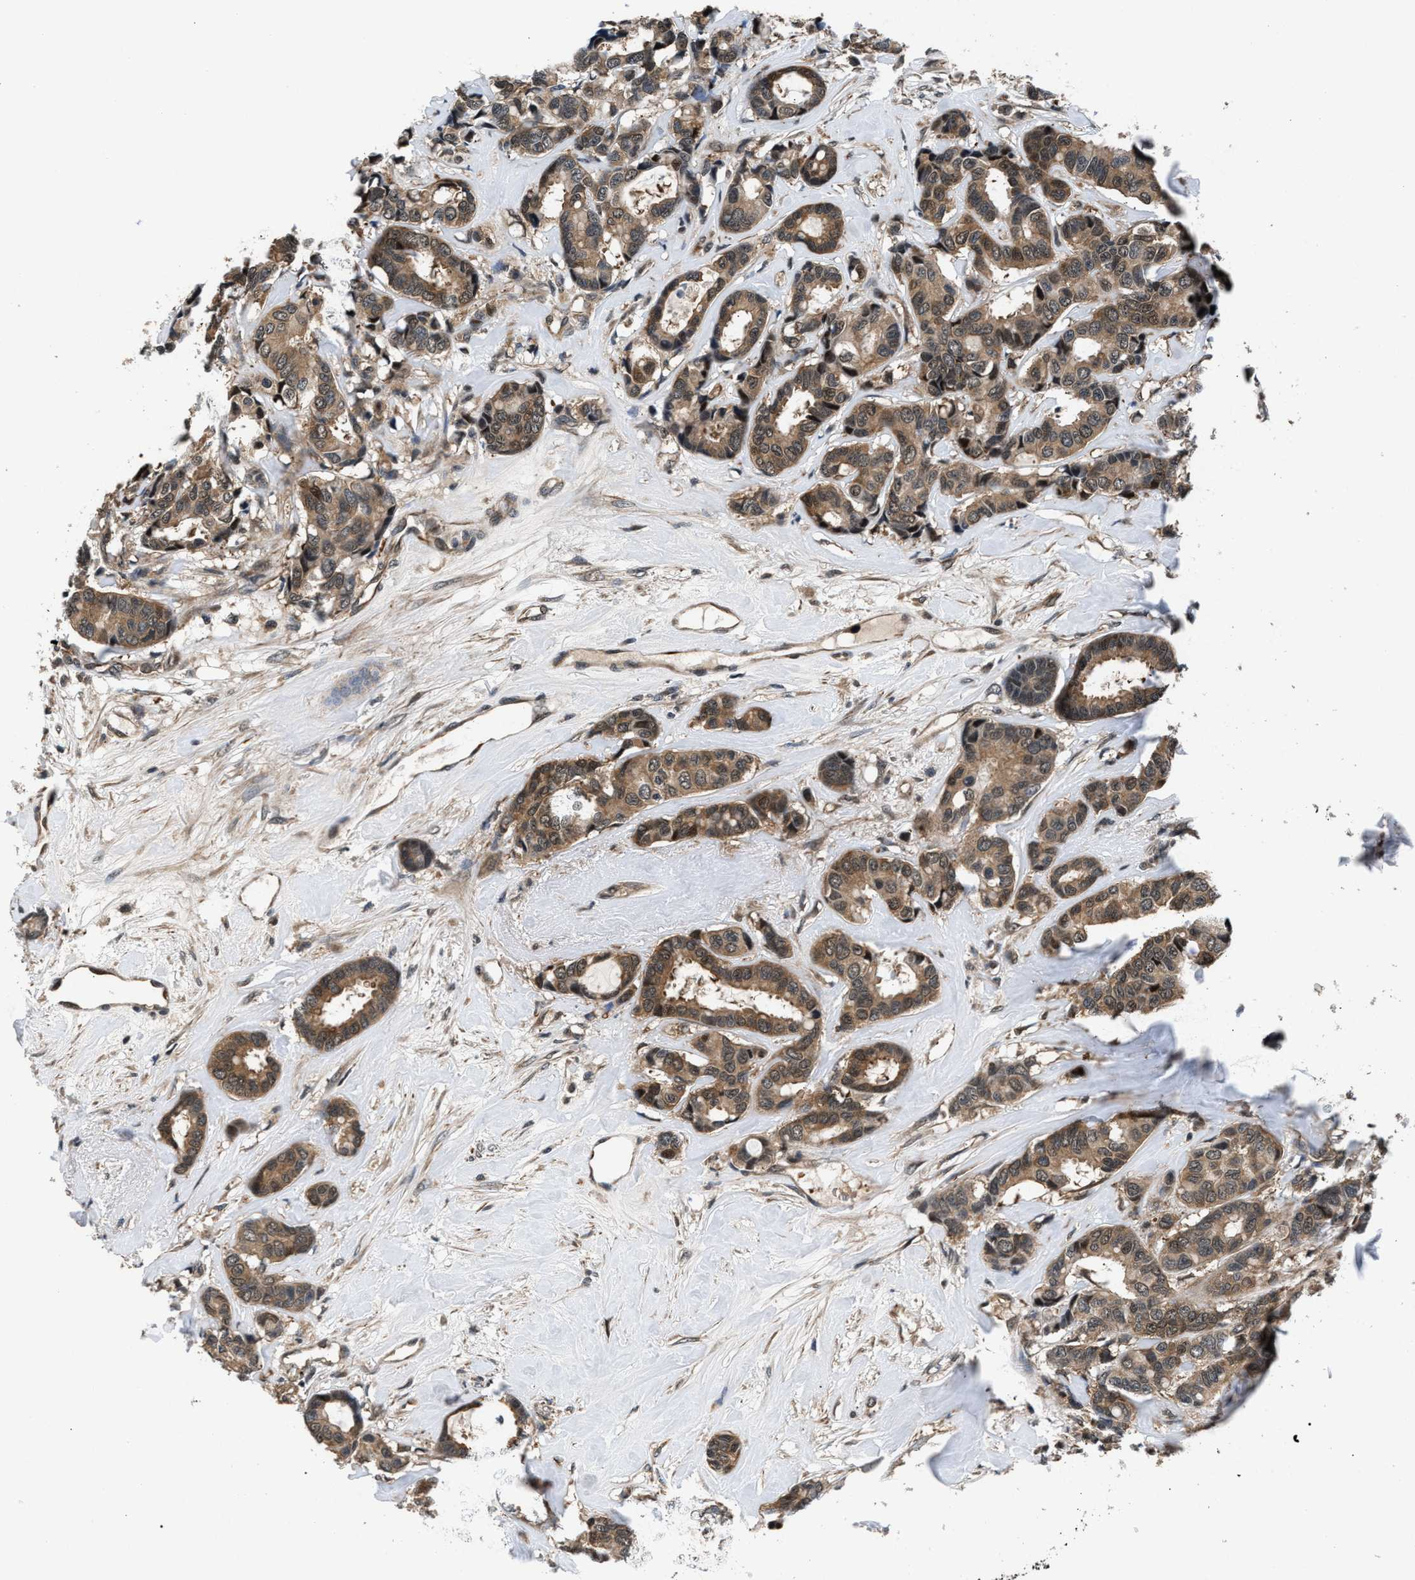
{"staining": {"intensity": "moderate", "quantity": ">75%", "location": "cytoplasmic/membranous"}, "tissue": "breast cancer", "cell_type": "Tumor cells", "image_type": "cancer", "snomed": [{"axis": "morphology", "description": "Duct carcinoma"}, {"axis": "topography", "description": "Breast"}], "caption": "Moderate cytoplasmic/membranous positivity for a protein is seen in about >75% of tumor cells of breast cancer using immunohistochemistry (IHC).", "gene": "RBM33", "patient": {"sex": "female", "age": 87}}